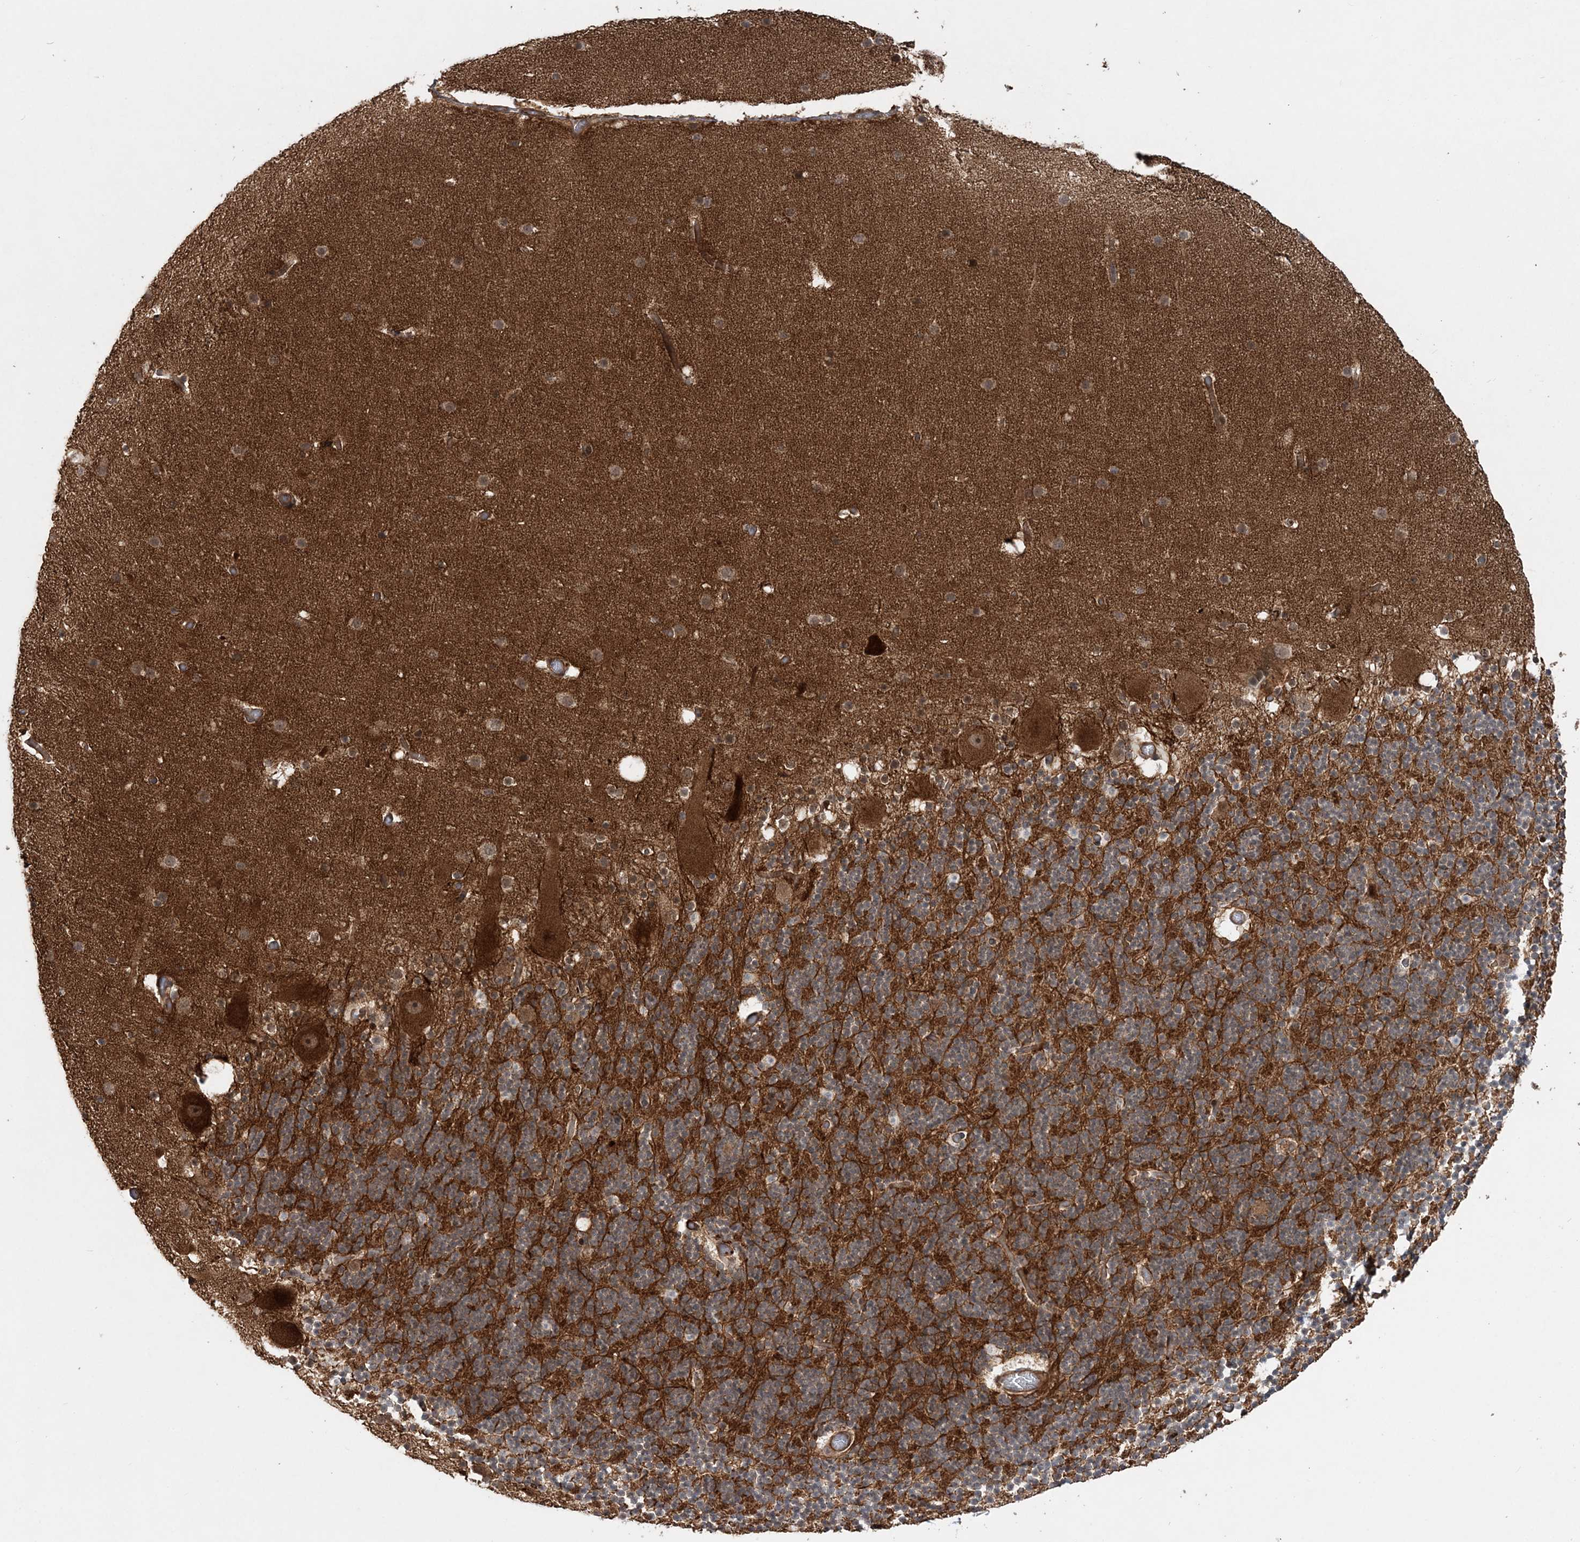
{"staining": {"intensity": "strong", "quantity": ">75%", "location": "cytoplasmic/membranous"}, "tissue": "cerebellum", "cell_type": "Cells in granular layer", "image_type": "normal", "snomed": [{"axis": "morphology", "description": "Normal tissue, NOS"}, {"axis": "topography", "description": "Cerebellum"}], "caption": "The immunohistochemical stain highlights strong cytoplasmic/membranous positivity in cells in granular layer of unremarkable cerebellum.", "gene": "GEMIN5", "patient": {"sex": "male", "age": 57}}